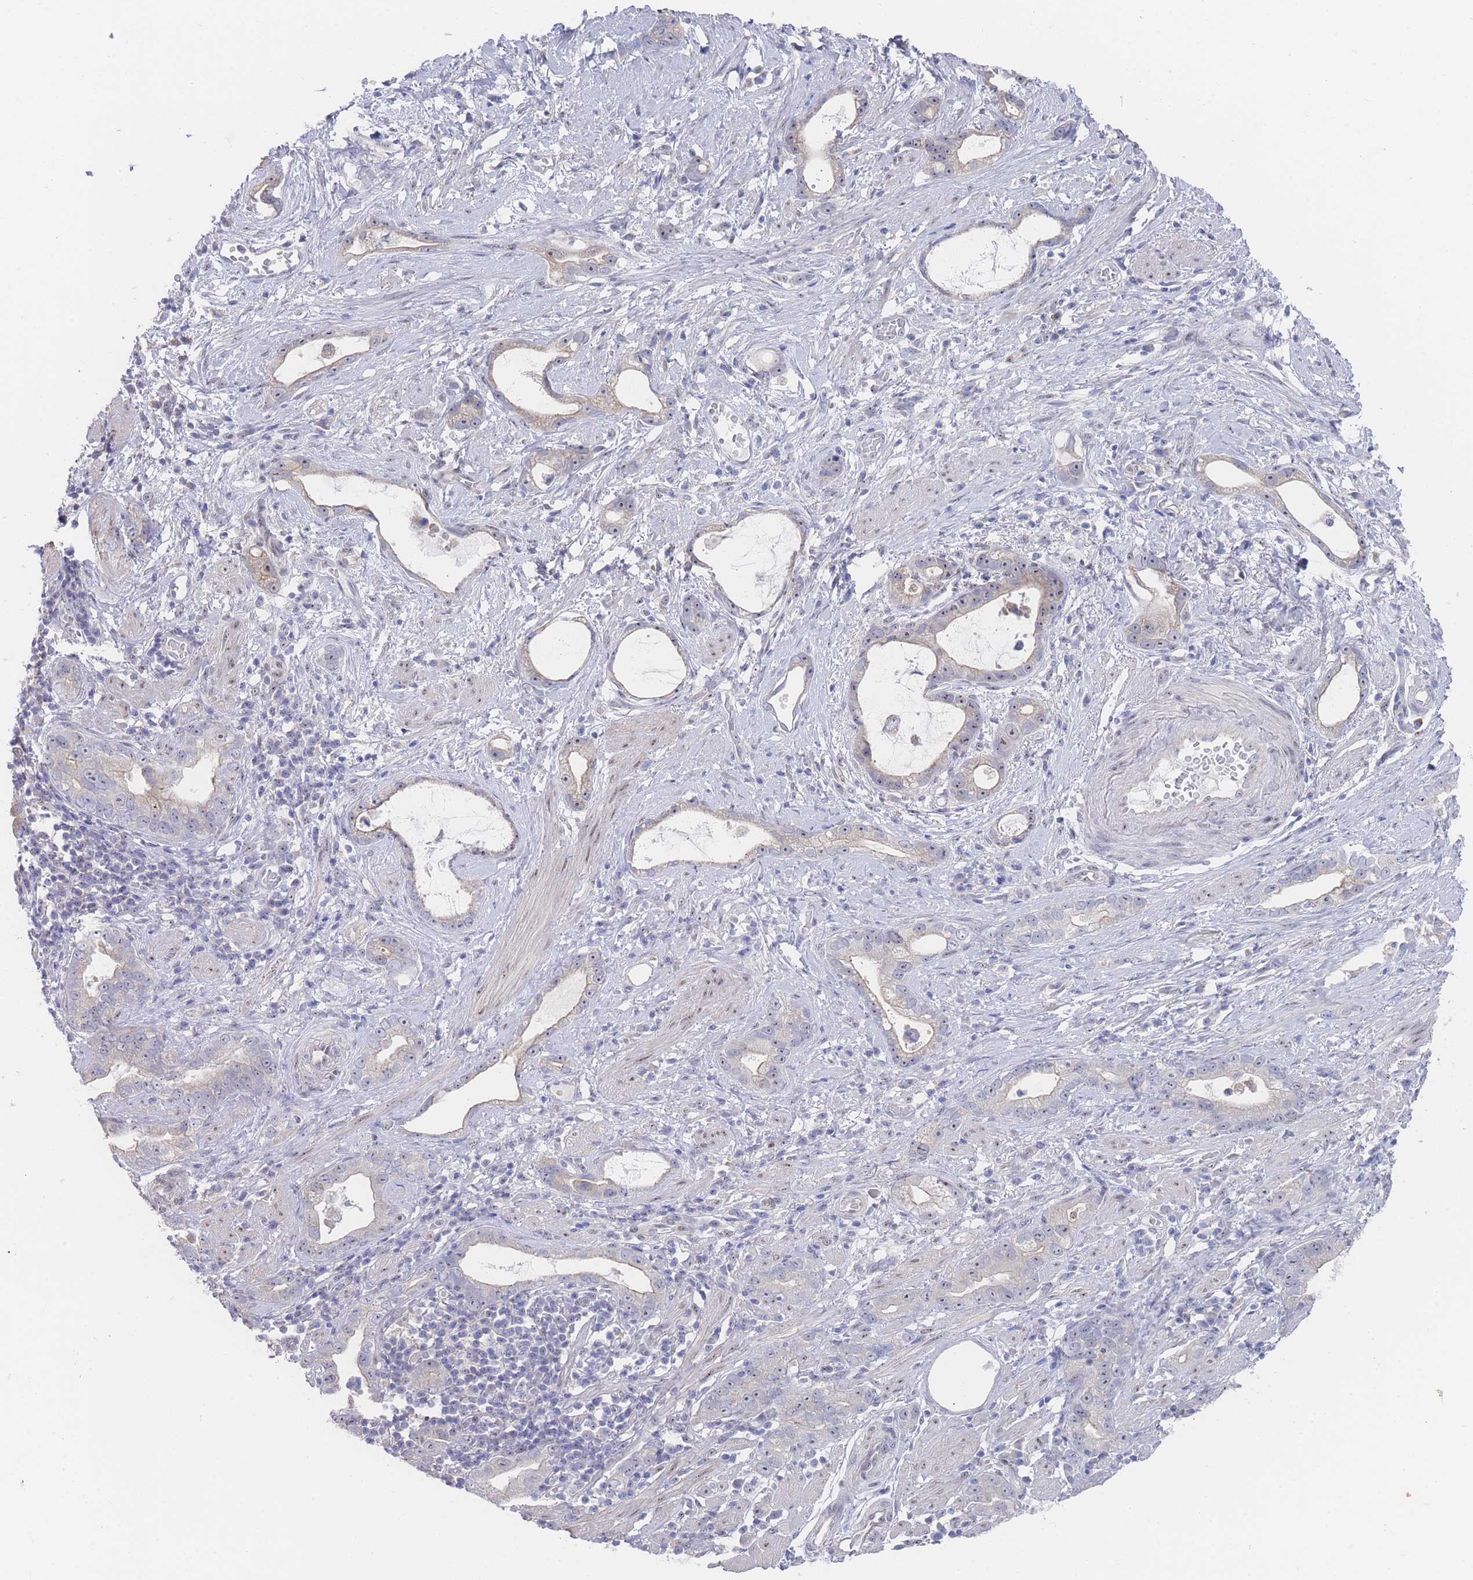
{"staining": {"intensity": "weak", "quantity": "25%-75%", "location": "cytoplasmic/membranous,nuclear"}, "tissue": "stomach cancer", "cell_type": "Tumor cells", "image_type": "cancer", "snomed": [{"axis": "morphology", "description": "Adenocarcinoma, NOS"}, {"axis": "topography", "description": "Stomach"}], "caption": "Adenocarcinoma (stomach) was stained to show a protein in brown. There is low levels of weak cytoplasmic/membranous and nuclear expression in approximately 25%-75% of tumor cells. Using DAB (3,3'-diaminobenzidine) (brown) and hematoxylin (blue) stains, captured at high magnification using brightfield microscopy.", "gene": "ZNF142", "patient": {"sex": "male", "age": 55}}